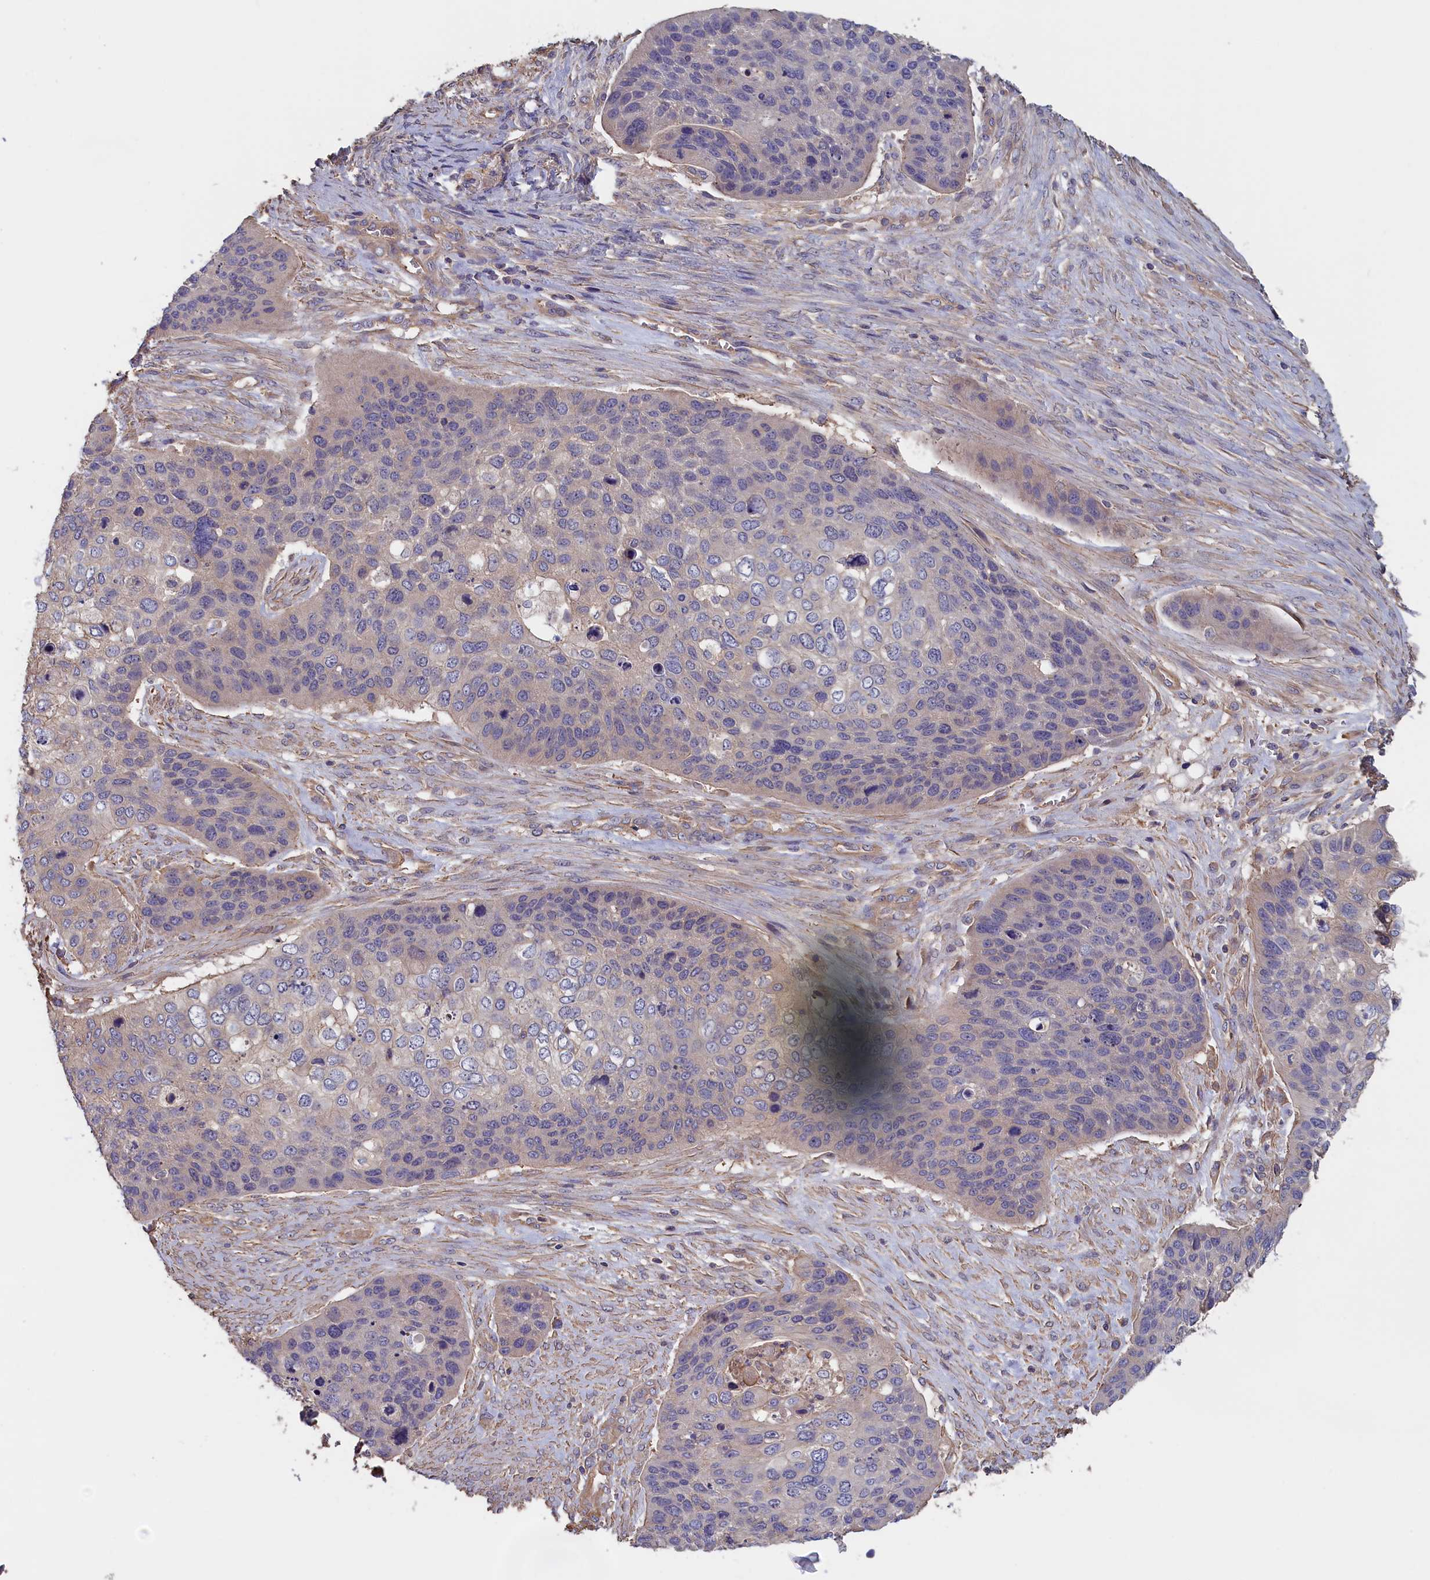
{"staining": {"intensity": "weak", "quantity": "<25%", "location": "cytoplasmic/membranous"}, "tissue": "skin cancer", "cell_type": "Tumor cells", "image_type": "cancer", "snomed": [{"axis": "morphology", "description": "Basal cell carcinoma"}, {"axis": "topography", "description": "Skin"}], "caption": "Immunohistochemistry (IHC) of skin basal cell carcinoma reveals no positivity in tumor cells. (Stains: DAB (3,3'-diaminobenzidine) immunohistochemistry (IHC) with hematoxylin counter stain, Microscopy: brightfield microscopy at high magnification).", "gene": "ANKRD2", "patient": {"sex": "female", "age": 74}}